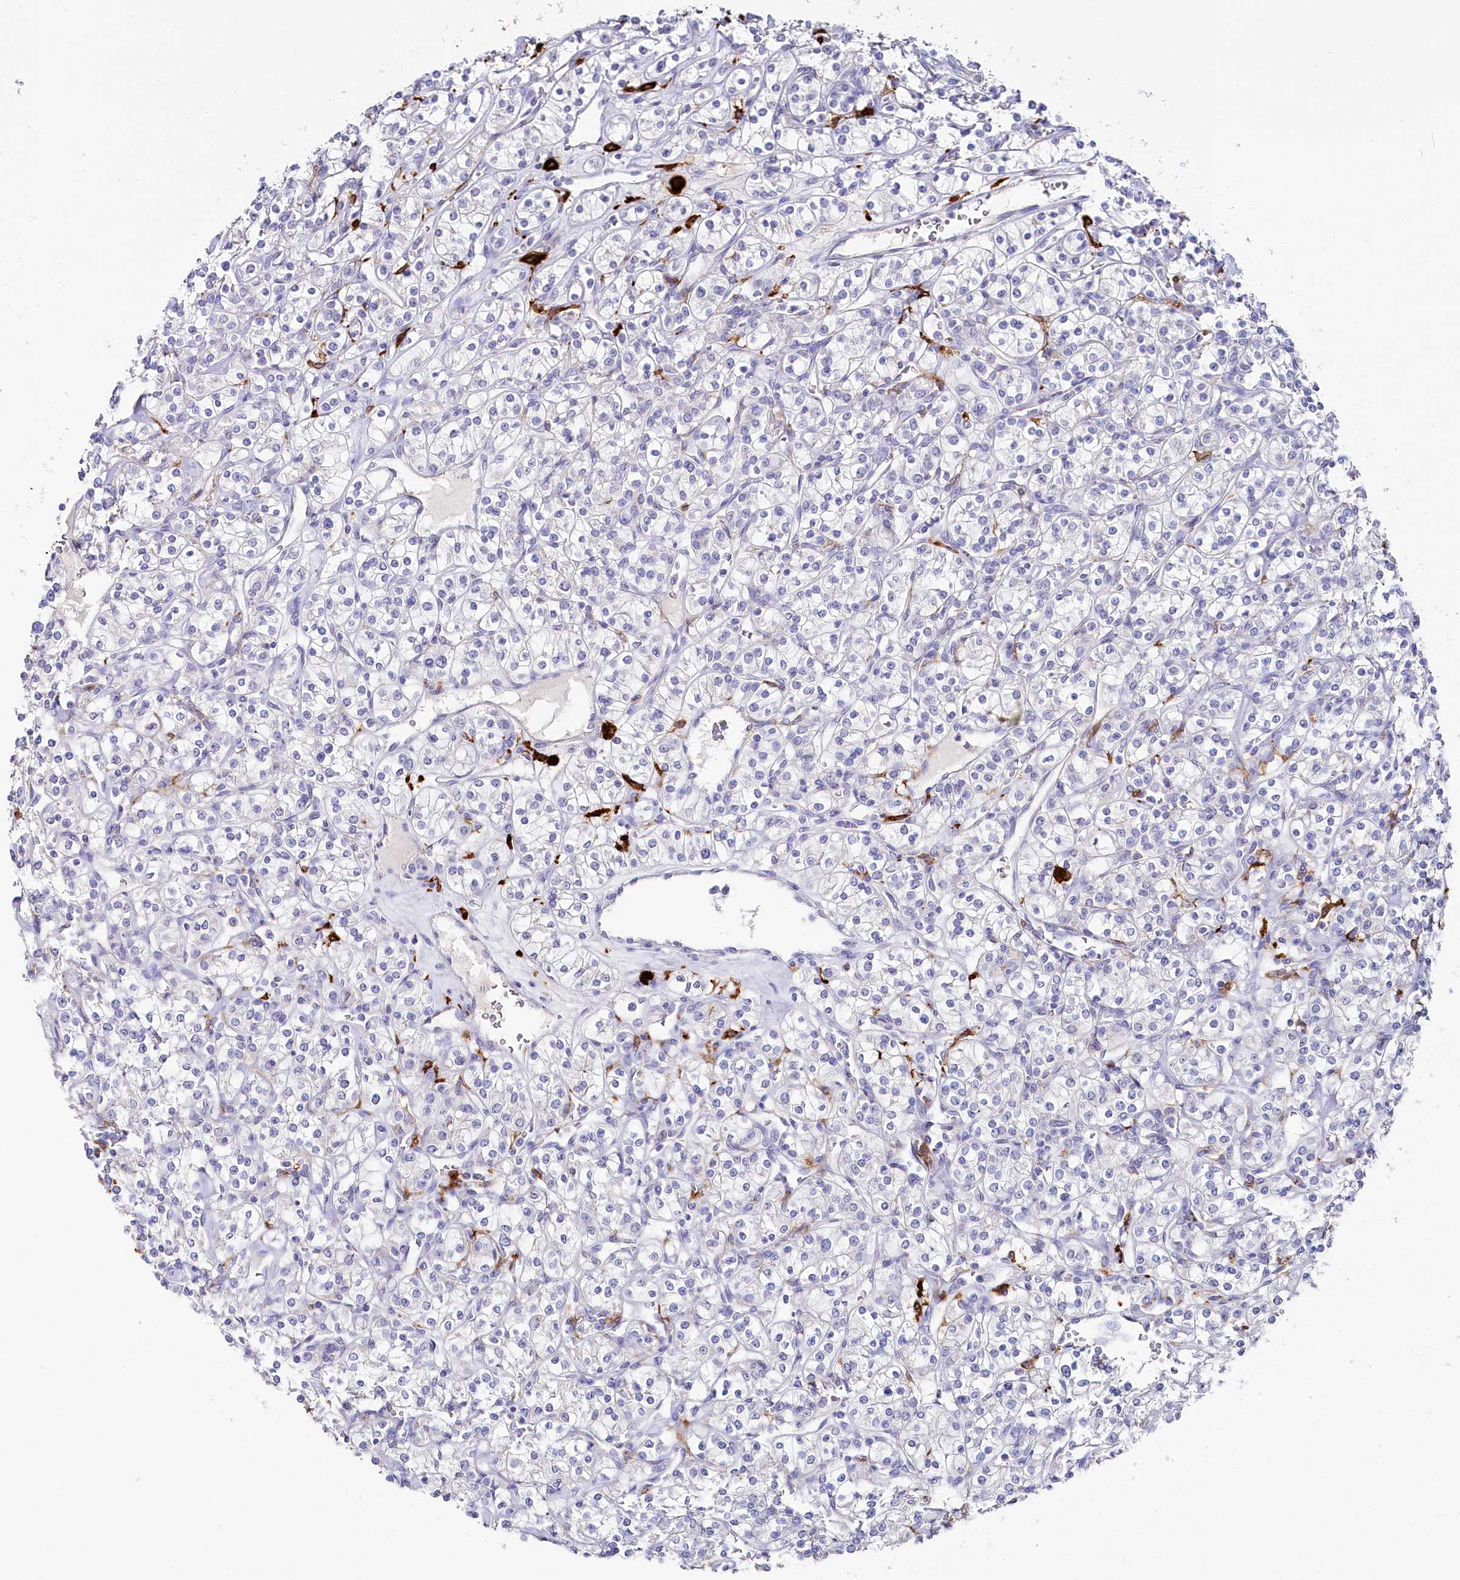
{"staining": {"intensity": "negative", "quantity": "none", "location": "none"}, "tissue": "renal cancer", "cell_type": "Tumor cells", "image_type": "cancer", "snomed": [{"axis": "morphology", "description": "Adenocarcinoma, NOS"}, {"axis": "topography", "description": "Kidney"}], "caption": "Tumor cells are negative for protein expression in human renal cancer (adenocarcinoma).", "gene": "CLEC4M", "patient": {"sex": "male", "age": 77}}